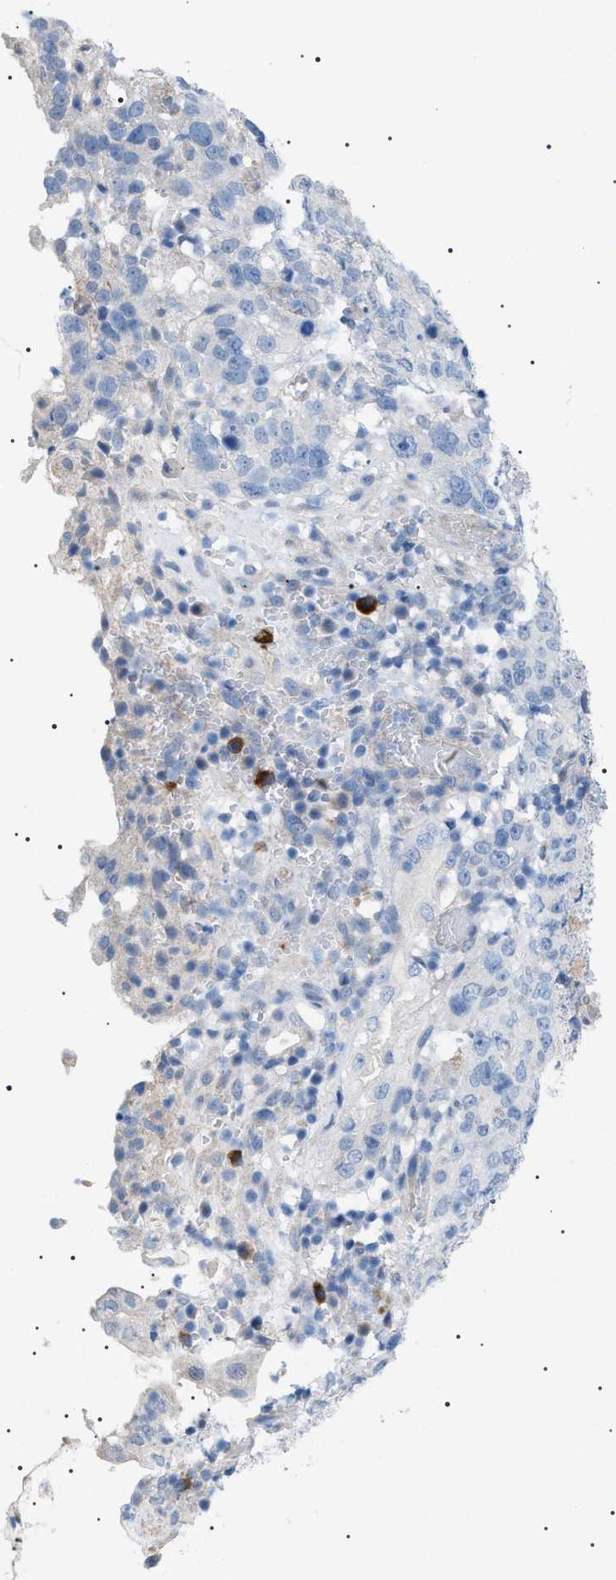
{"staining": {"intensity": "negative", "quantity": "none", "location": "none"}, "tissue": "stomach cancer", "cell_type": "Tumor cells", "image_type": "cancer", "snomed": [{"axis": "morphology", "description": "Normal tissue, NOS"}, {"axis": "morphology", "description": "Adenocarcinoma, NOS"}, {"axis": "topography", "description": "Stomach"}], "caption": "Immunohistochemistry of stomach cancer (adenocarcinoma) shows no expression in tumor cells.", "gene": "ADAMTS1", "patient": {"sex": "male", "age": 48}}